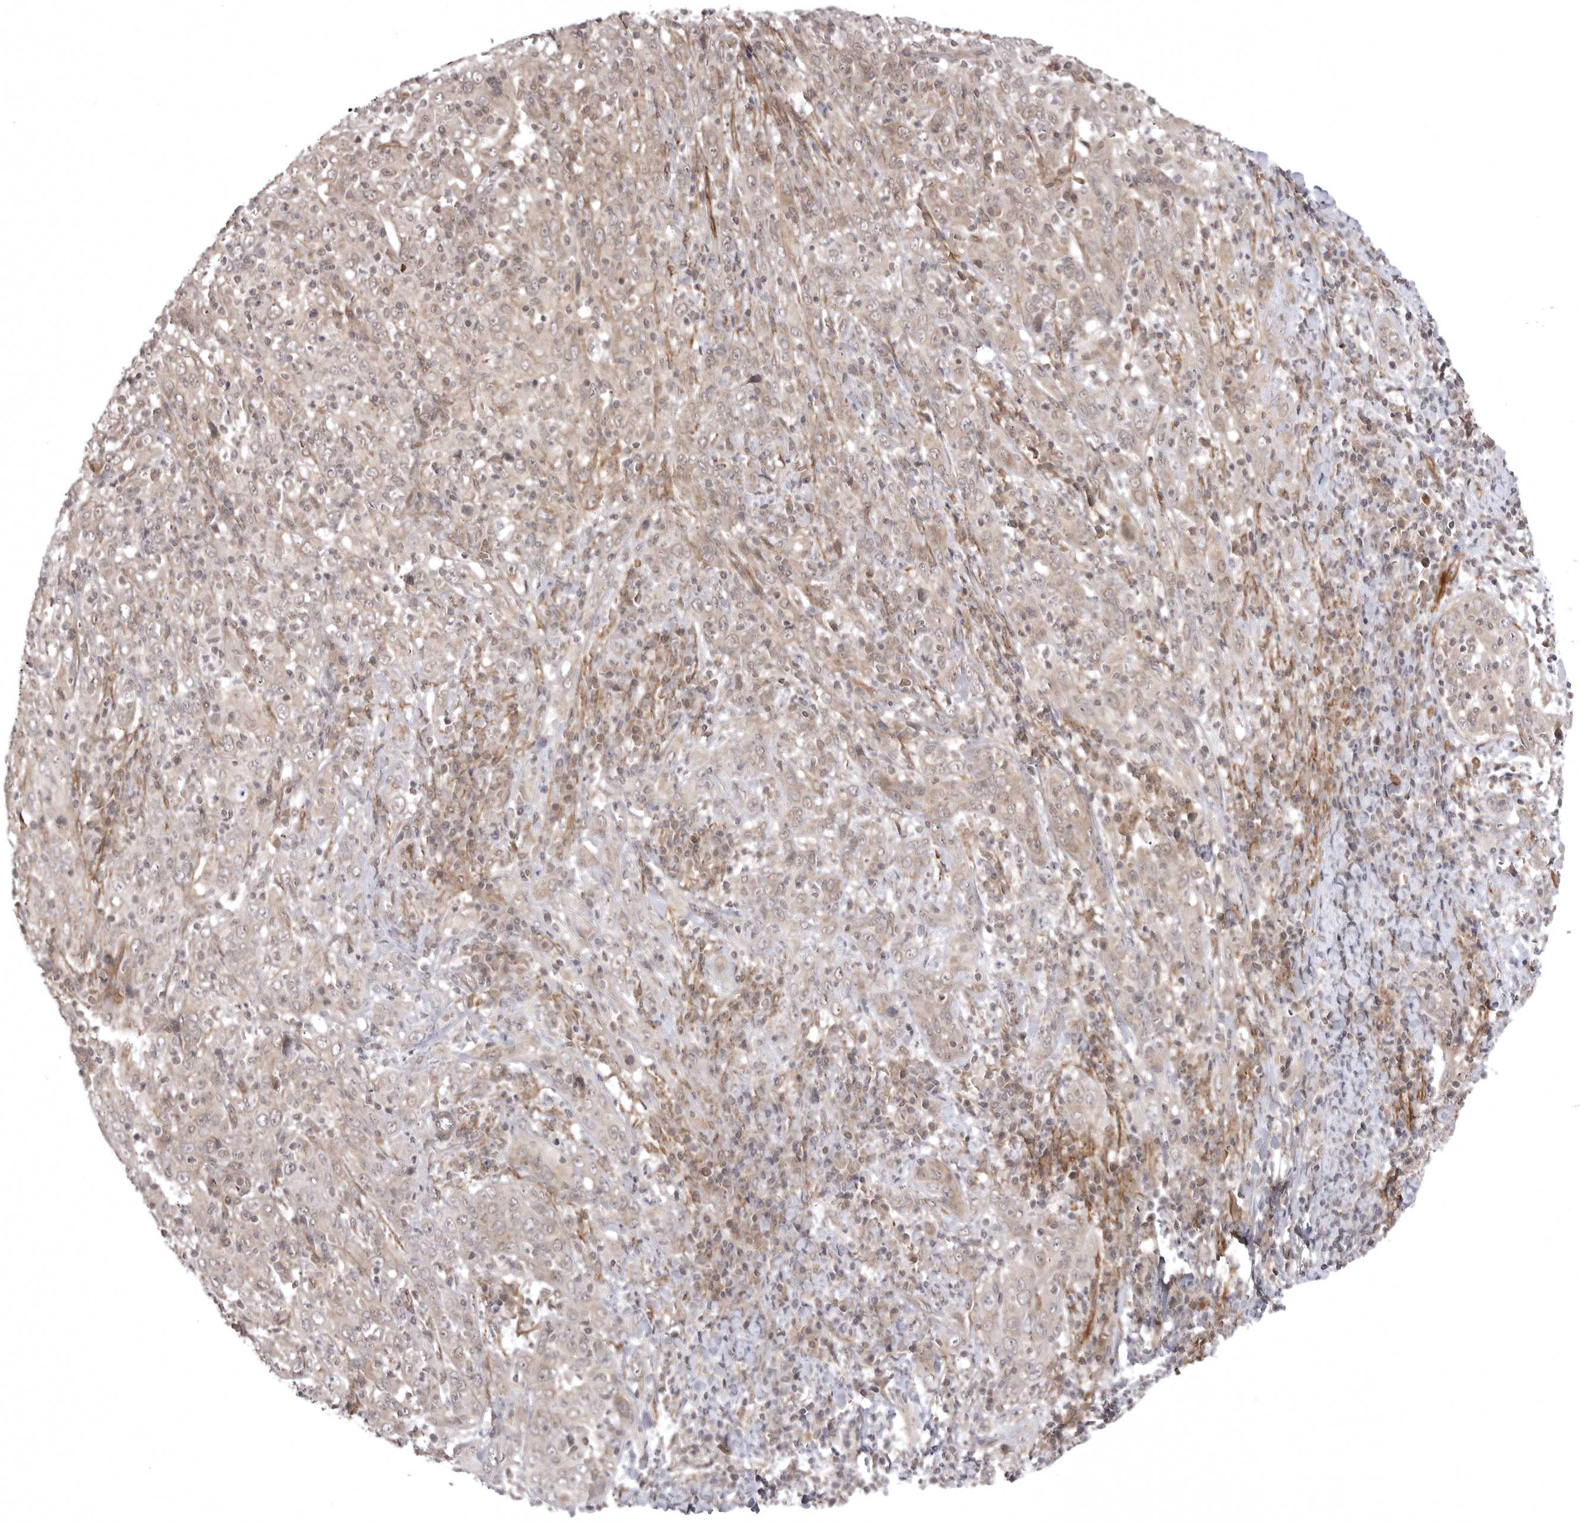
{"staining": {"intensity": "weak", "quantity": "<25%", "location": "cytoplasmic/membranous"}, "tissue": "cervical cancer", "cell_type": "Tumor cells", "image_type": "cancer", "snomed": [{"axis": "morphology", "description": "Squamous cell carcinoma, NOS"}, {"axis": "topography", "description": "Cervix"}], "caption": "Immunohistochemistry (IHC) of cervical squamous cell carcinoma reveals no expression in tumor cells. (Stains: DAB (3,3'-diaminobenzidine) immunohistochemistry (IHC) with hematoxylin counter stain, Microscopy: brightfield microscopy at high magnification).", "gene": "SORBS1", "patient": {"sex": "female", "age": 46}}